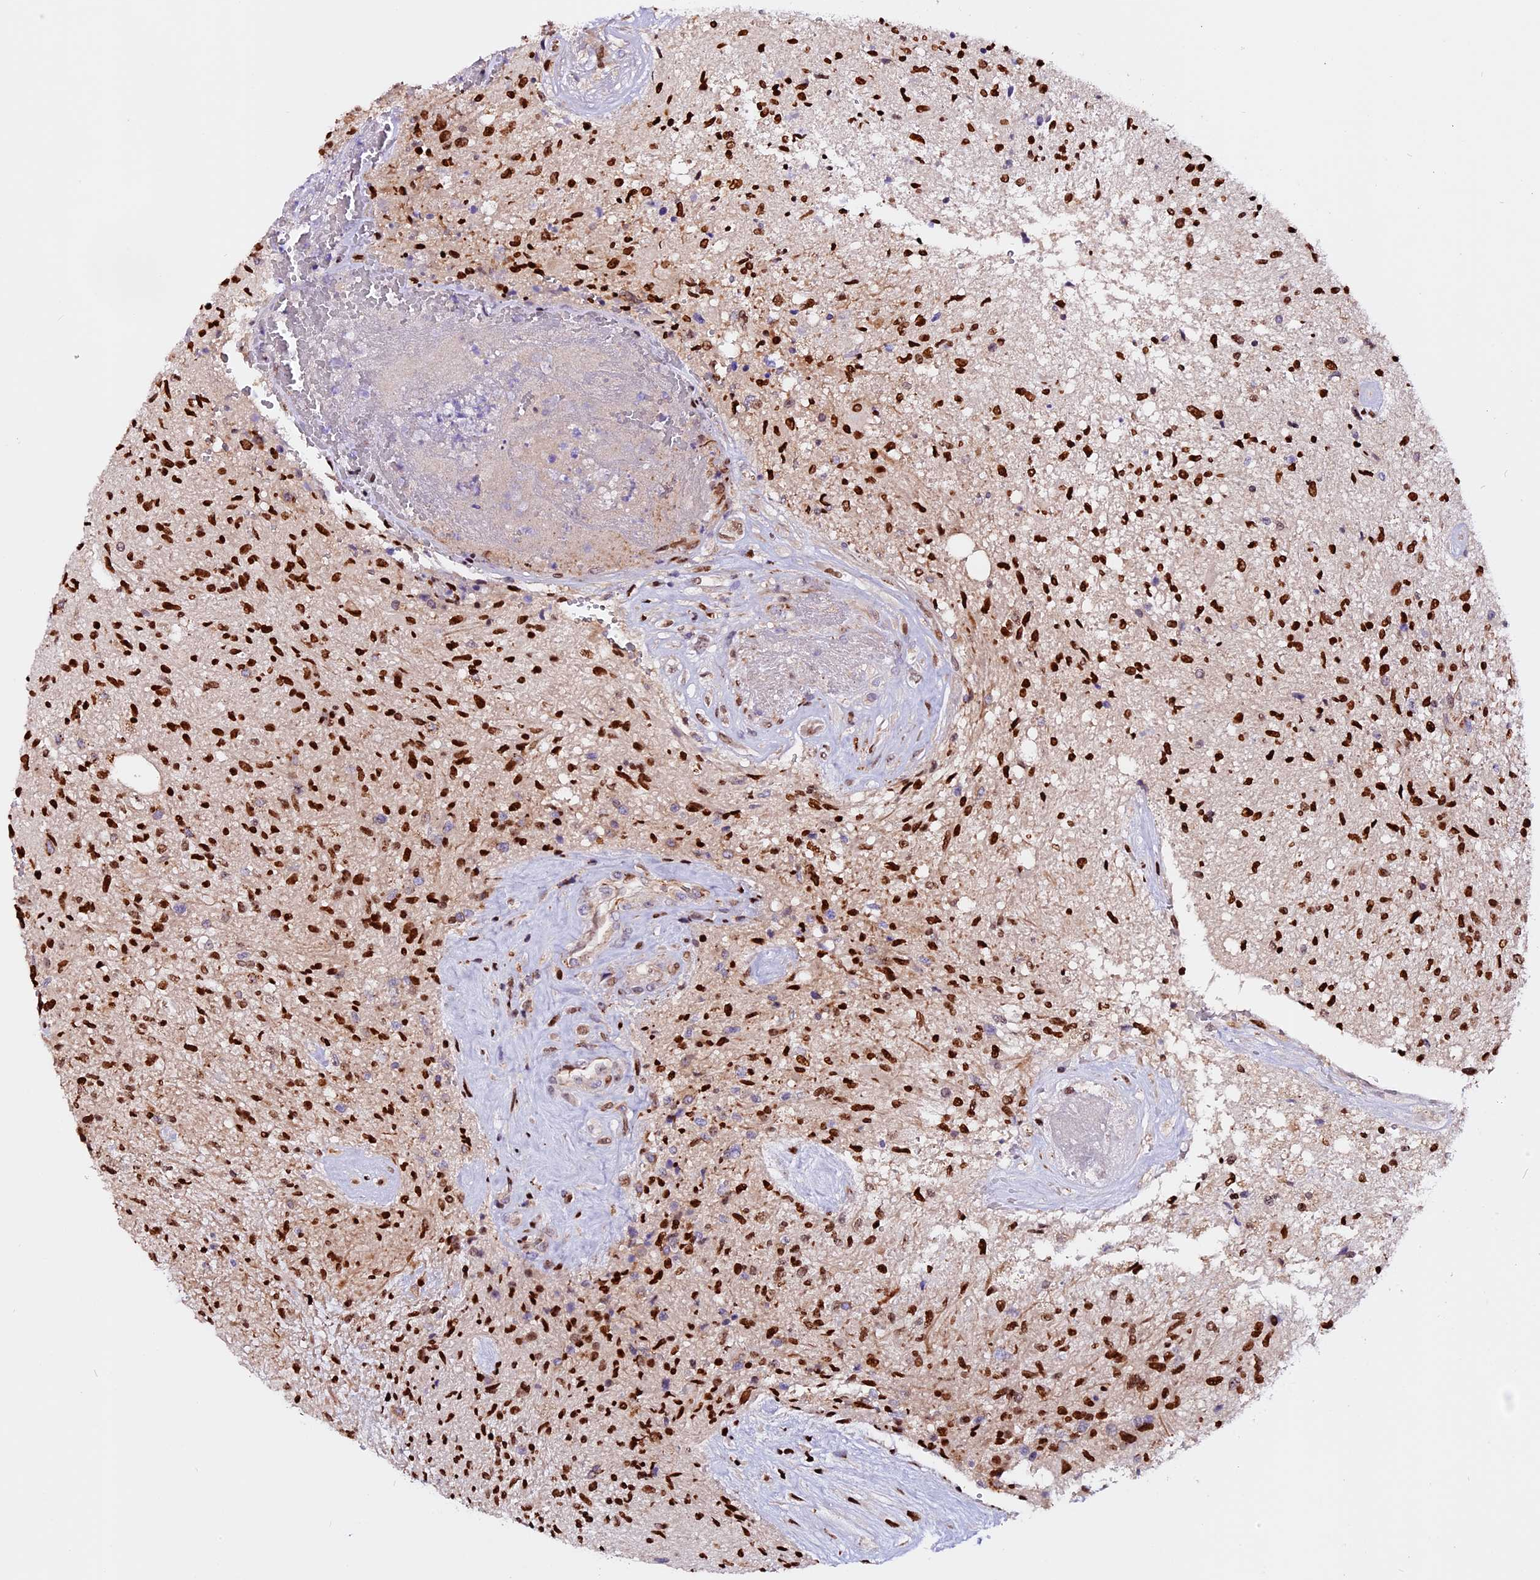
{"staining": {"intensity": "moderate", "quantity": ">75%", "location": "nuclear"}, "tissue": "glioma", "cell_type": "Tumor cells", "image_type": "cancer", "snomed": [{"axis": "morphology", "description": "Glioma, malignant, High grade"}, {"axis": "topography", "description": "Brain"}], "caption": "This histopathology image reveals glioma stained with IHC to label a protein in brown. The nuclear of tumor cells show moderate positivity for the protein. Nuclei are counter-stained blue.", "gene": "RINL", "patient": {"sex": "male", "age": 56}}